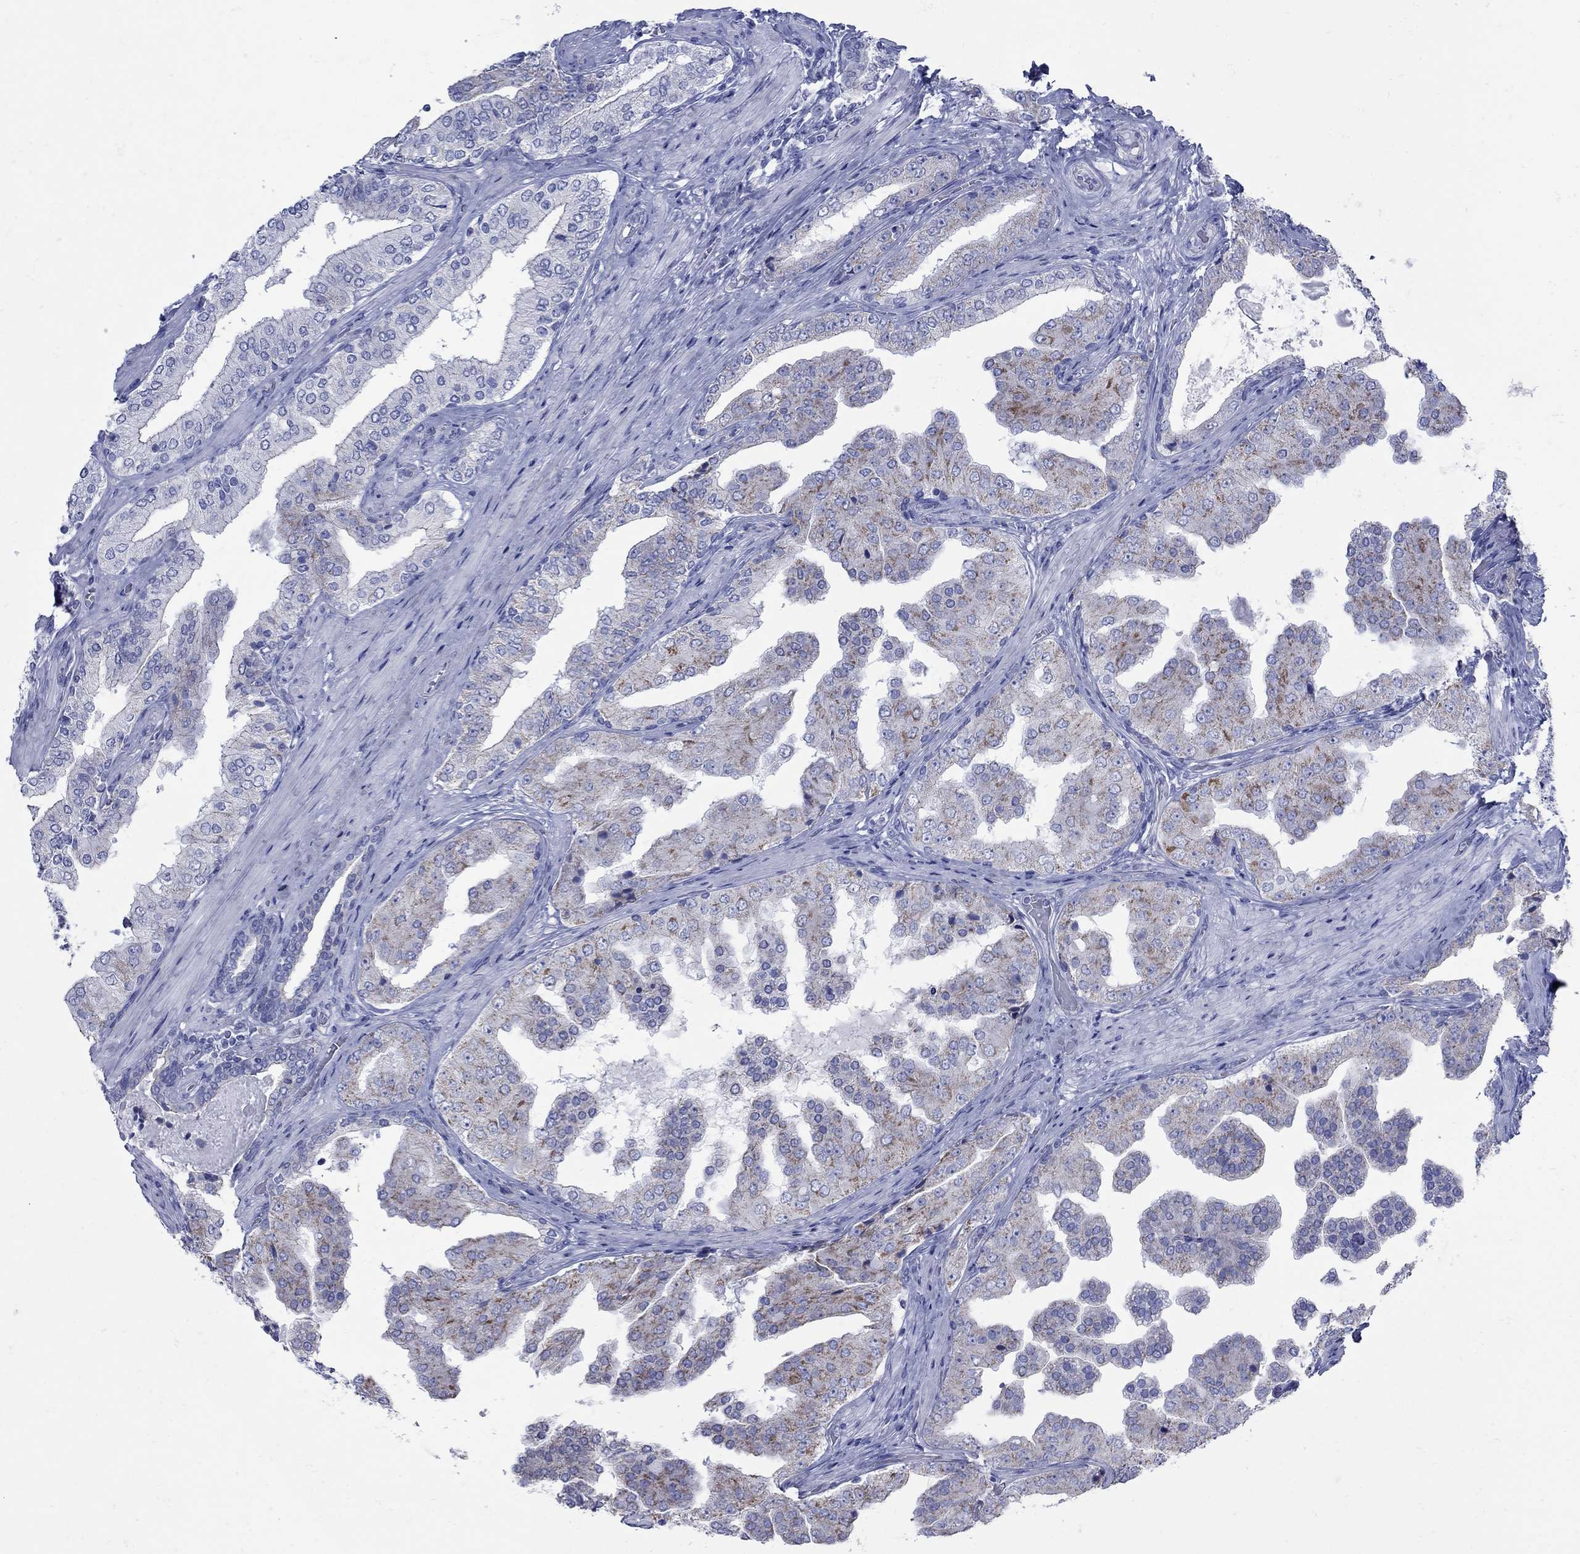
{"staining": {"intensity": "moderate", "quantity": "<25%", "location": "cytoplasmic/membranous"}, "tissue": "prostate cancer", "cell_type": "Tumor cells", "image_type": "cancer", "snomed": [{"axis": "morphology", "description": "Adenocarcinoma, Low grade"}, {"axis": "topography", "description": "Prostate and seminal vesicle, NOS"}], "caption": "Tumor cells reveal moderate cytoplasmic/membranous expression in about <25% of cells in prostate low-grade adenocarcinoma.", "gene": "PDZD3", "patient": {"sex": "male", "age": 61}}